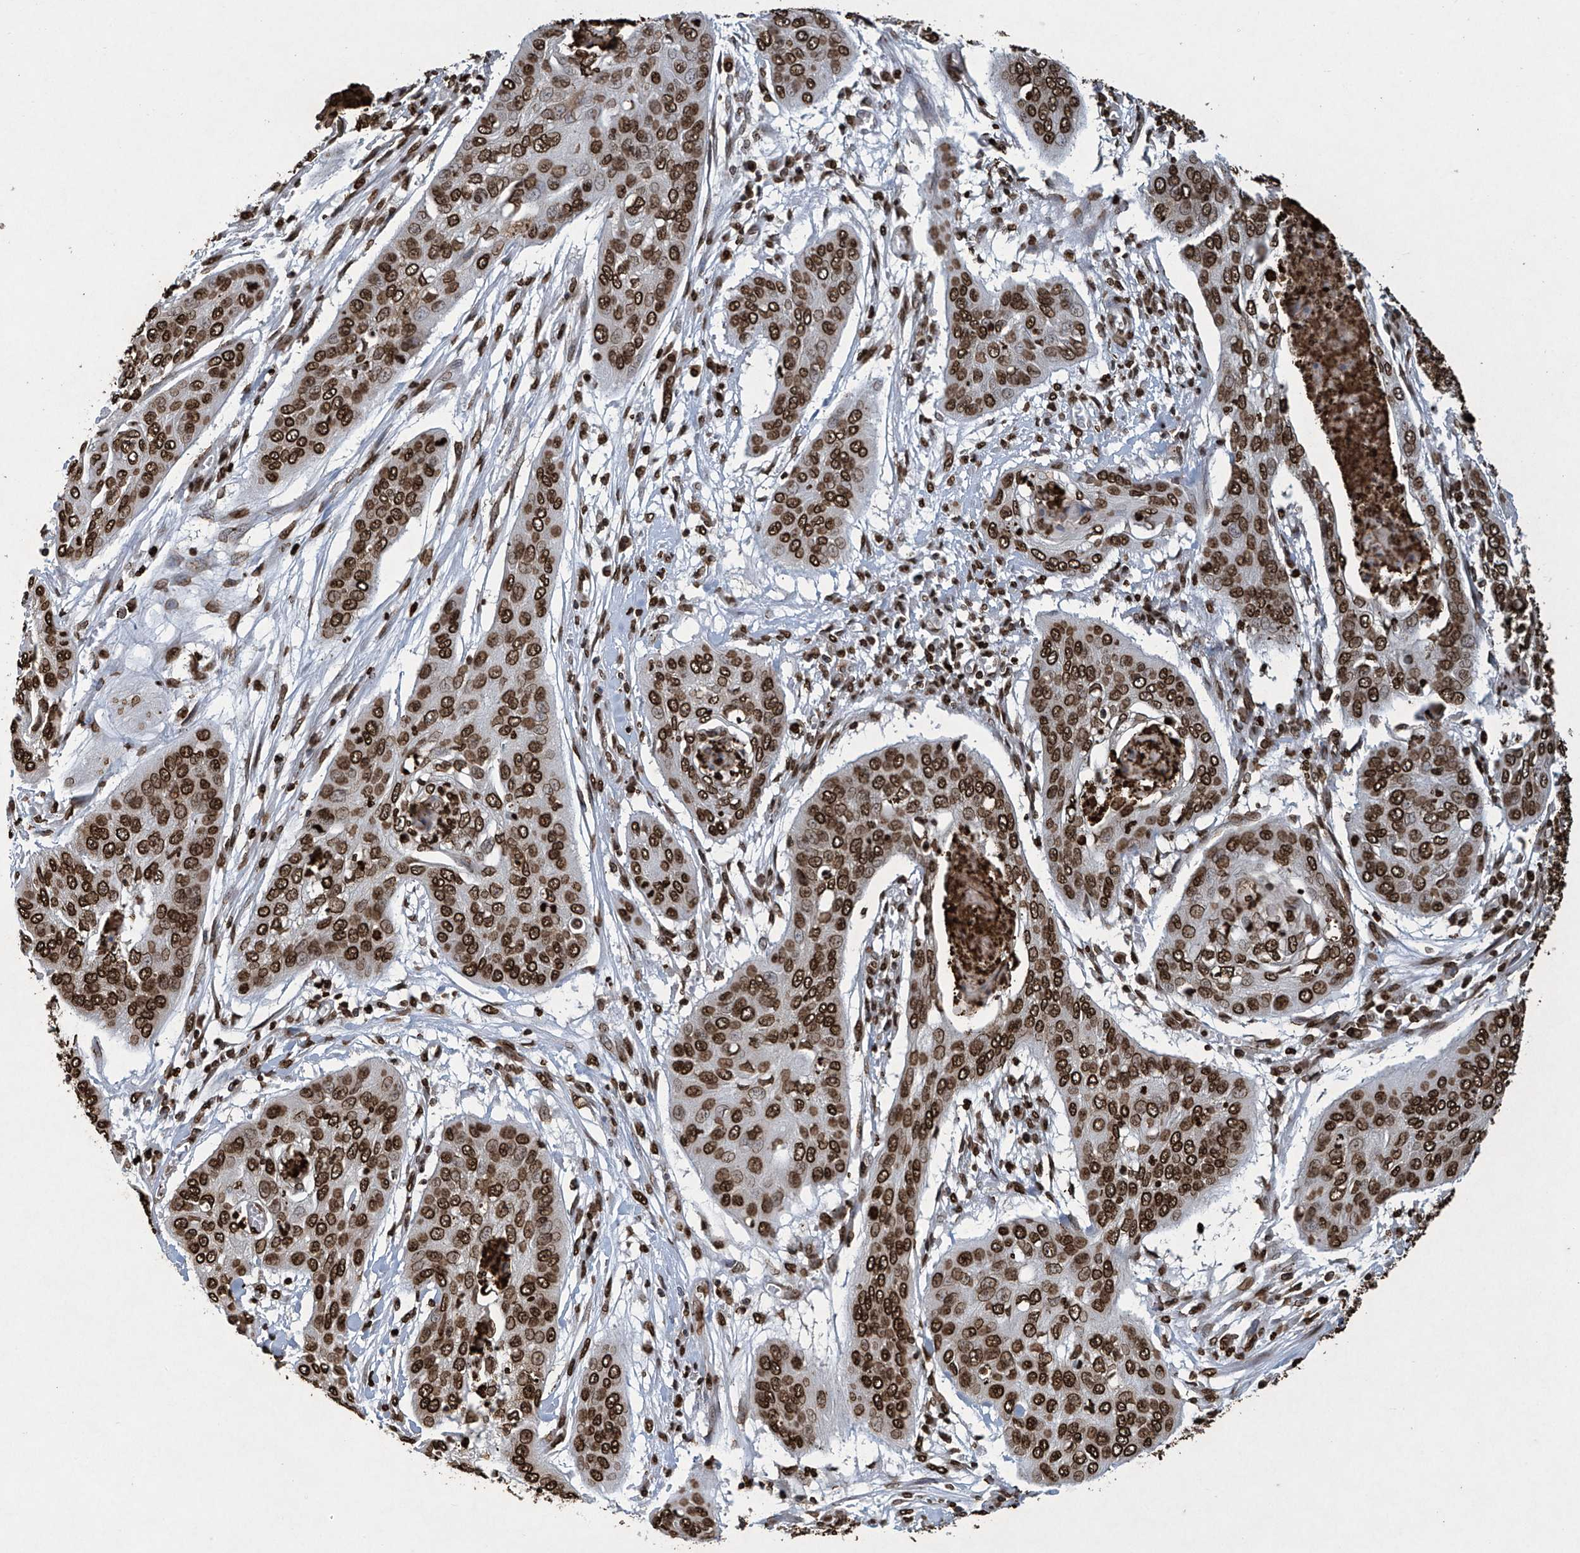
{"staining": {"intensity": "strong", "quantity": ">75%", "location": "nuclear"}, "tissue": "cervical cancer", "cell_type": "Tumor cells", "image_type": "cancer", "snomed": [{"axis": "morphology", "description": "Squamous cell carcinoma, NOS"}, {"axis": "topography", "description": "Cervix"}], "caption": "Approximately >75% of tumor cells in human cervical squamous cell carcinoma show strong nuclear protein positivity as visualized by brown immunohistochemical staining.", "gene": "H3-3A", "patient": {"sex": "female", "age": 39}}